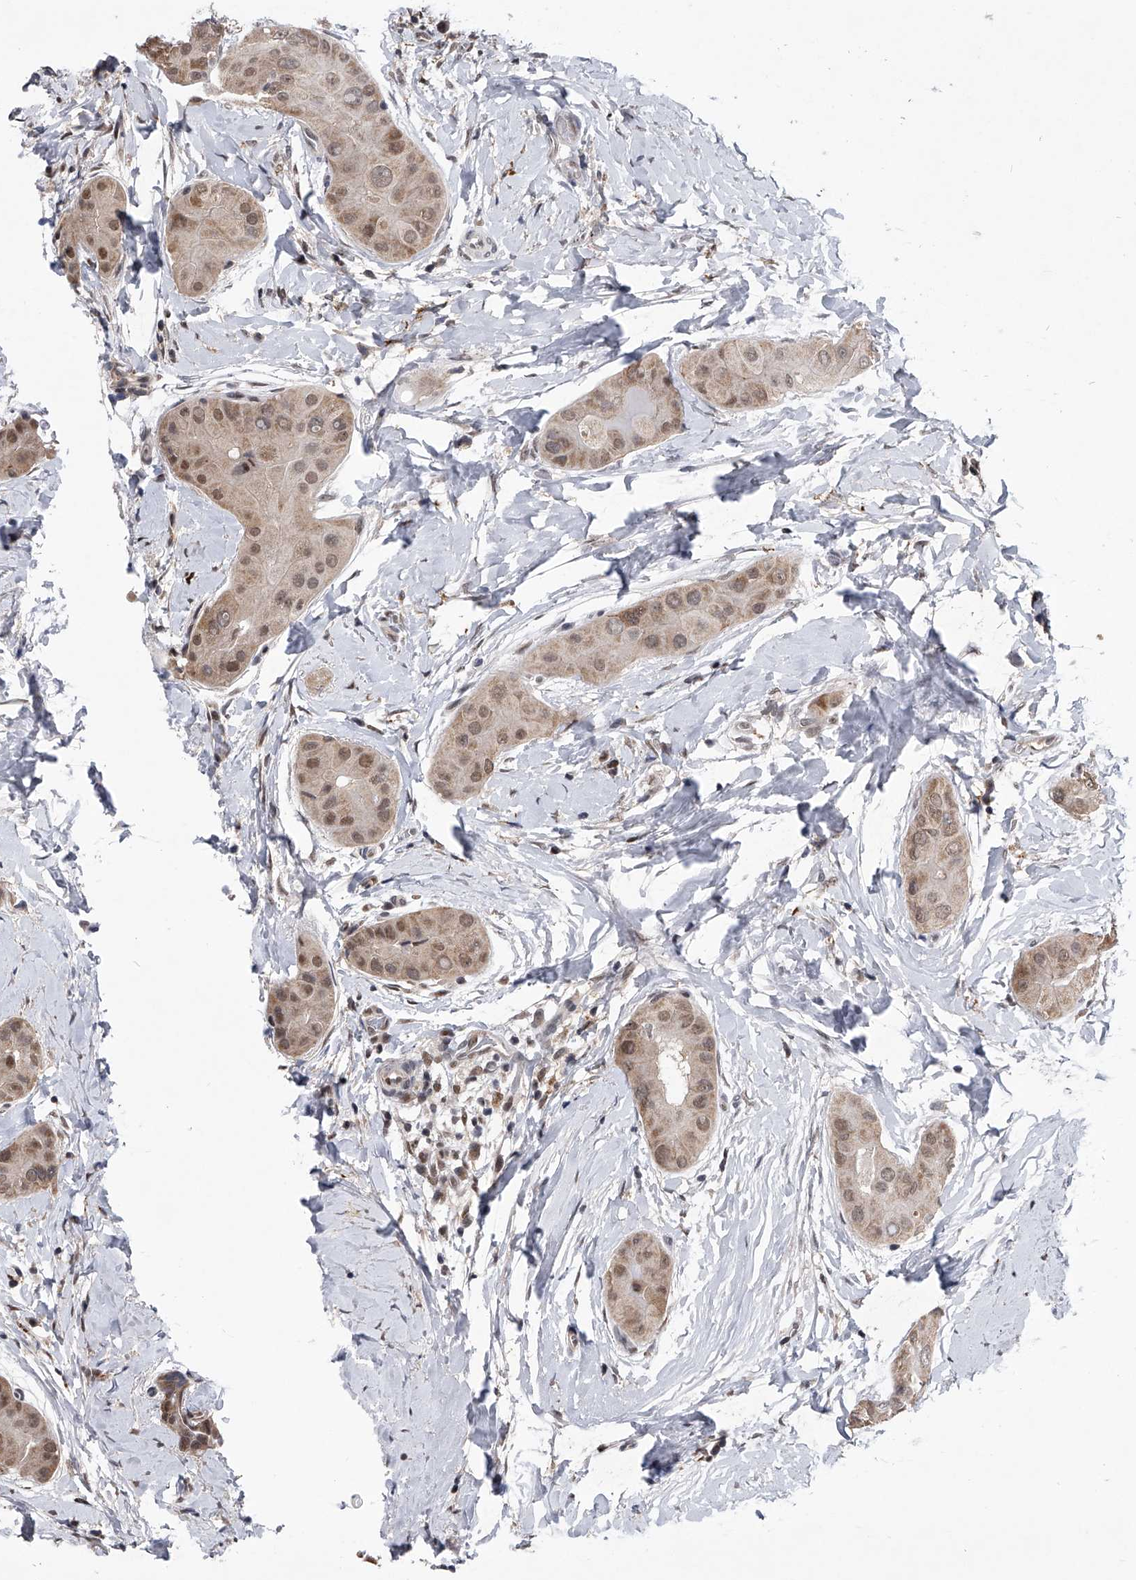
{"staining": {"intensity": "moderate", "quantity": ">75%", "location": "cytoplasmic/membranous,nuclear"}, "tissue": "thyroid cancer", "cell_type": "Tumor cells", "image_type": "cancer", "snomed": [{"axis": "morphology", "description": "Papillary adenocarcinoma, NOS"}, {"axis": "topography", "description": "Thyroid gland"}], "caption": "Human thyroid cancer (papillary adenocarcinoma) stained with a brown dye displays moderate cytoplasmic/membranous and nuclear positive expression in approximately >75% of tumor cells.", "gene": "CMTR1", "patient": {"sex": "male", "age": 33}}